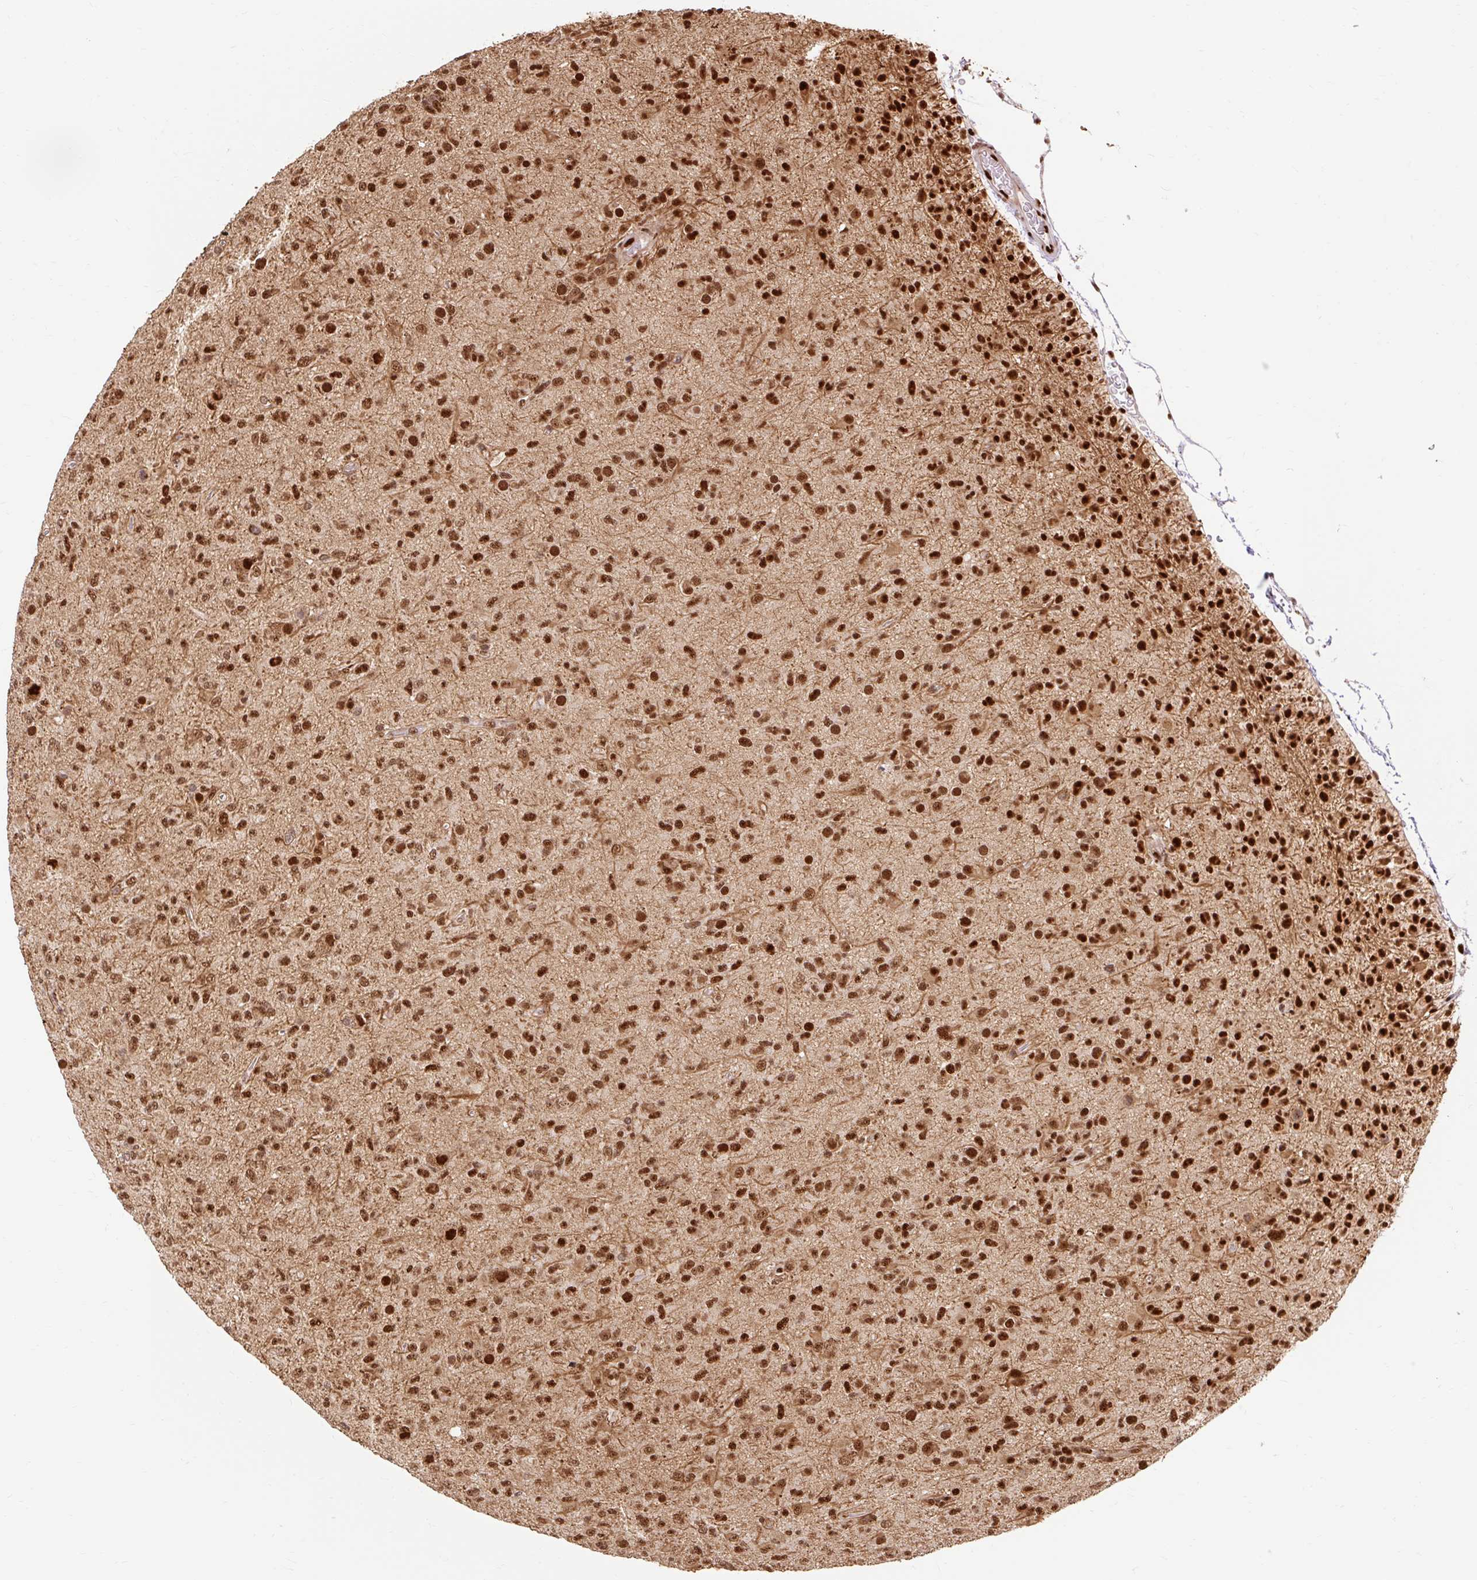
{"staining": {"intensity": "strong", "quantity": ">75%", "location": "nuclear"}, "tissue": "glioma", "cell_type": "Tumor cells", "image_type": "cancer", "snomed": [{"axis": "morphology", "description": "Glioma, malignant, Low grade"}, {"axis": "topography", "description": "Brain"}], "caption": "IHC (DAB) staining of glioma displays strong nuclear protein positivity in approximately >75% of tumor cells.", "gene": "MECOM", "patient": {"sex": "male", "age": 65}}